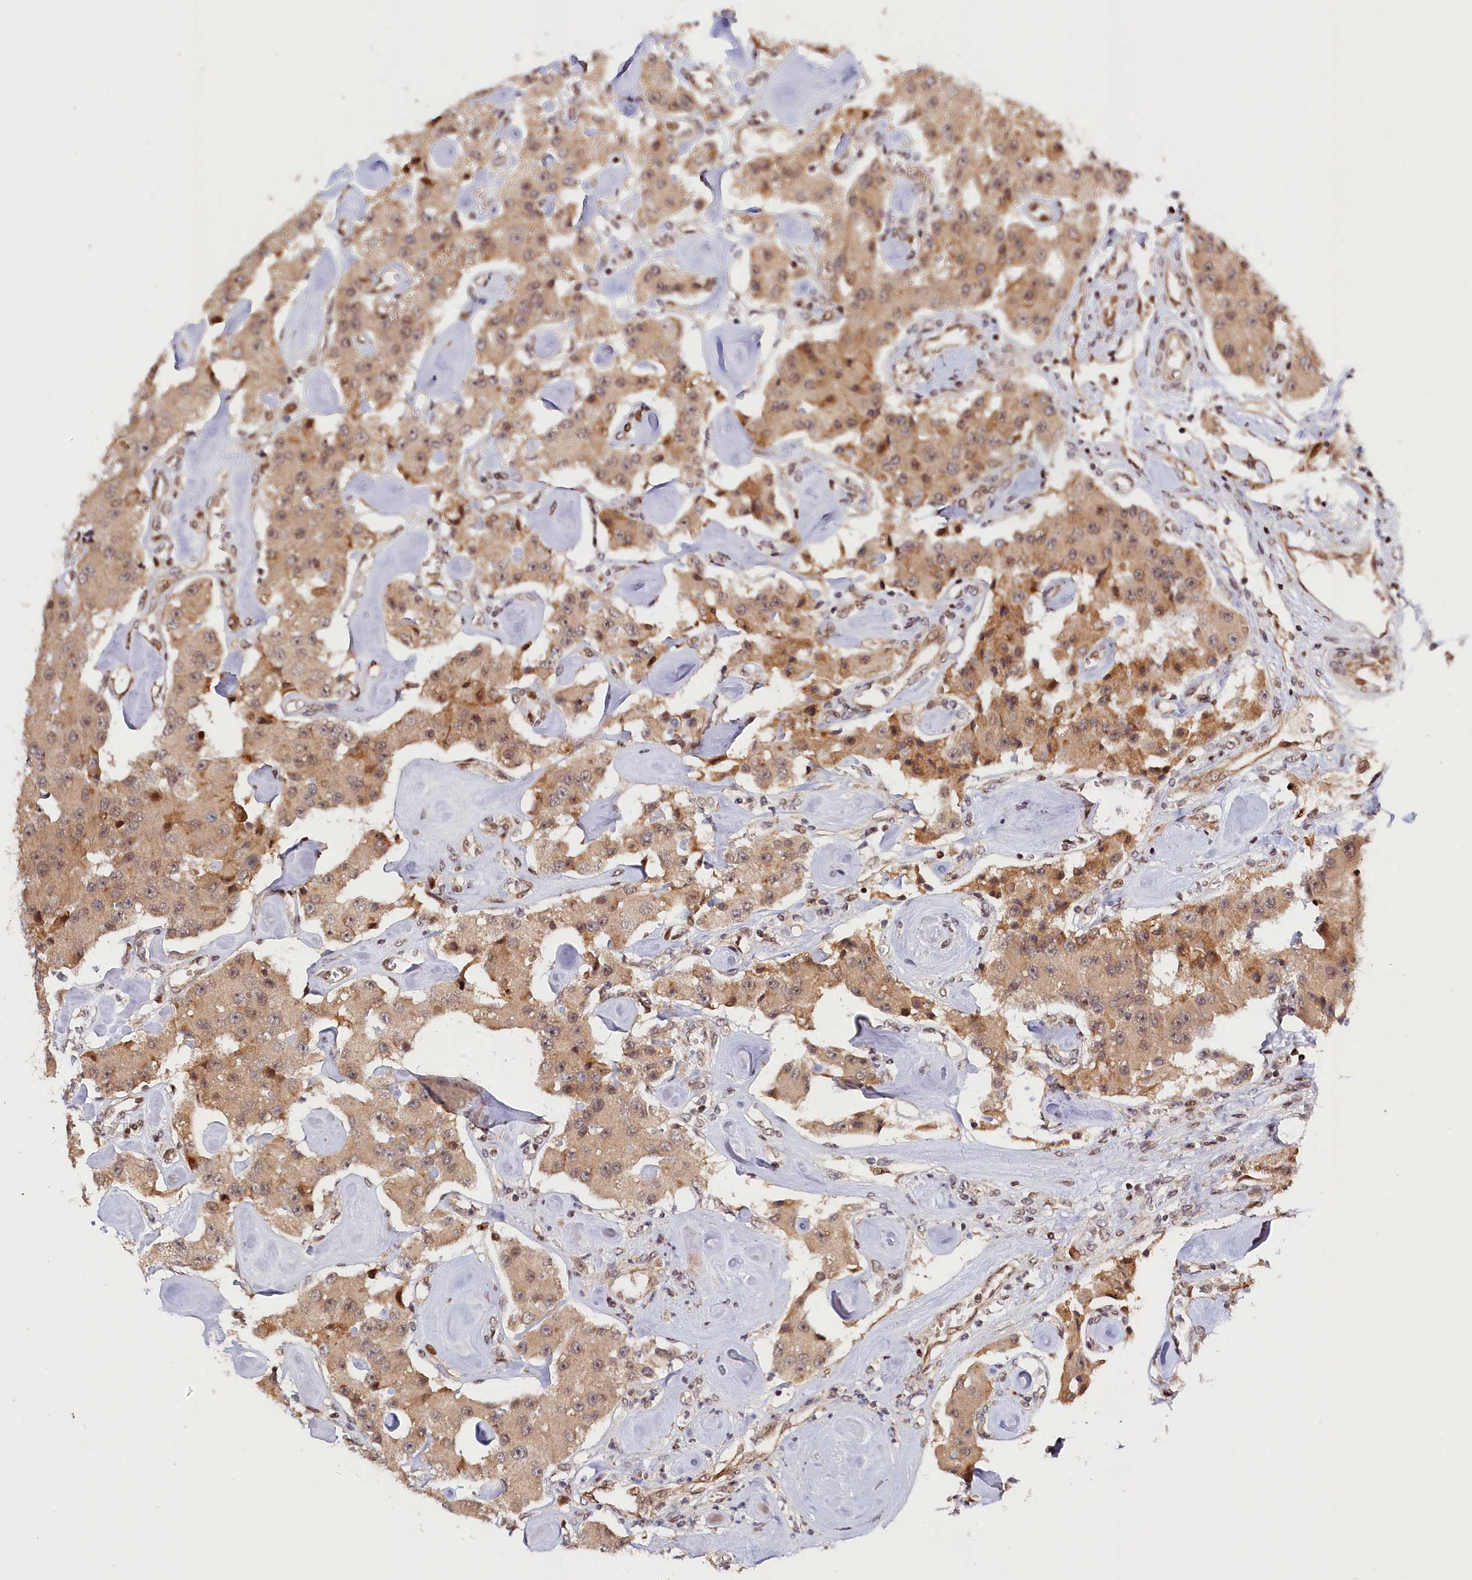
{"staining": {"intensity": "moderate", "quantity": ">75%", "location": "cytoplasmic/membranous,nuclear"}, "tissue": "carcinoid", "cell_type": "Tumor cells", "image_type": "cancer", "snomed": [{"axis": "morphology", "description": "Carcinoid, malignant, NOS"}, {"axis": "topography", "description": "Pancreas"}], "caption": "IHC of human malignant carcinoid reveals medium levels of moderate cytoplasmic/membranous and nuclear staining in about >75% of tumor cells.", "gene": "ANKRD24", "patient": {"sex": "male", "age": 41}}